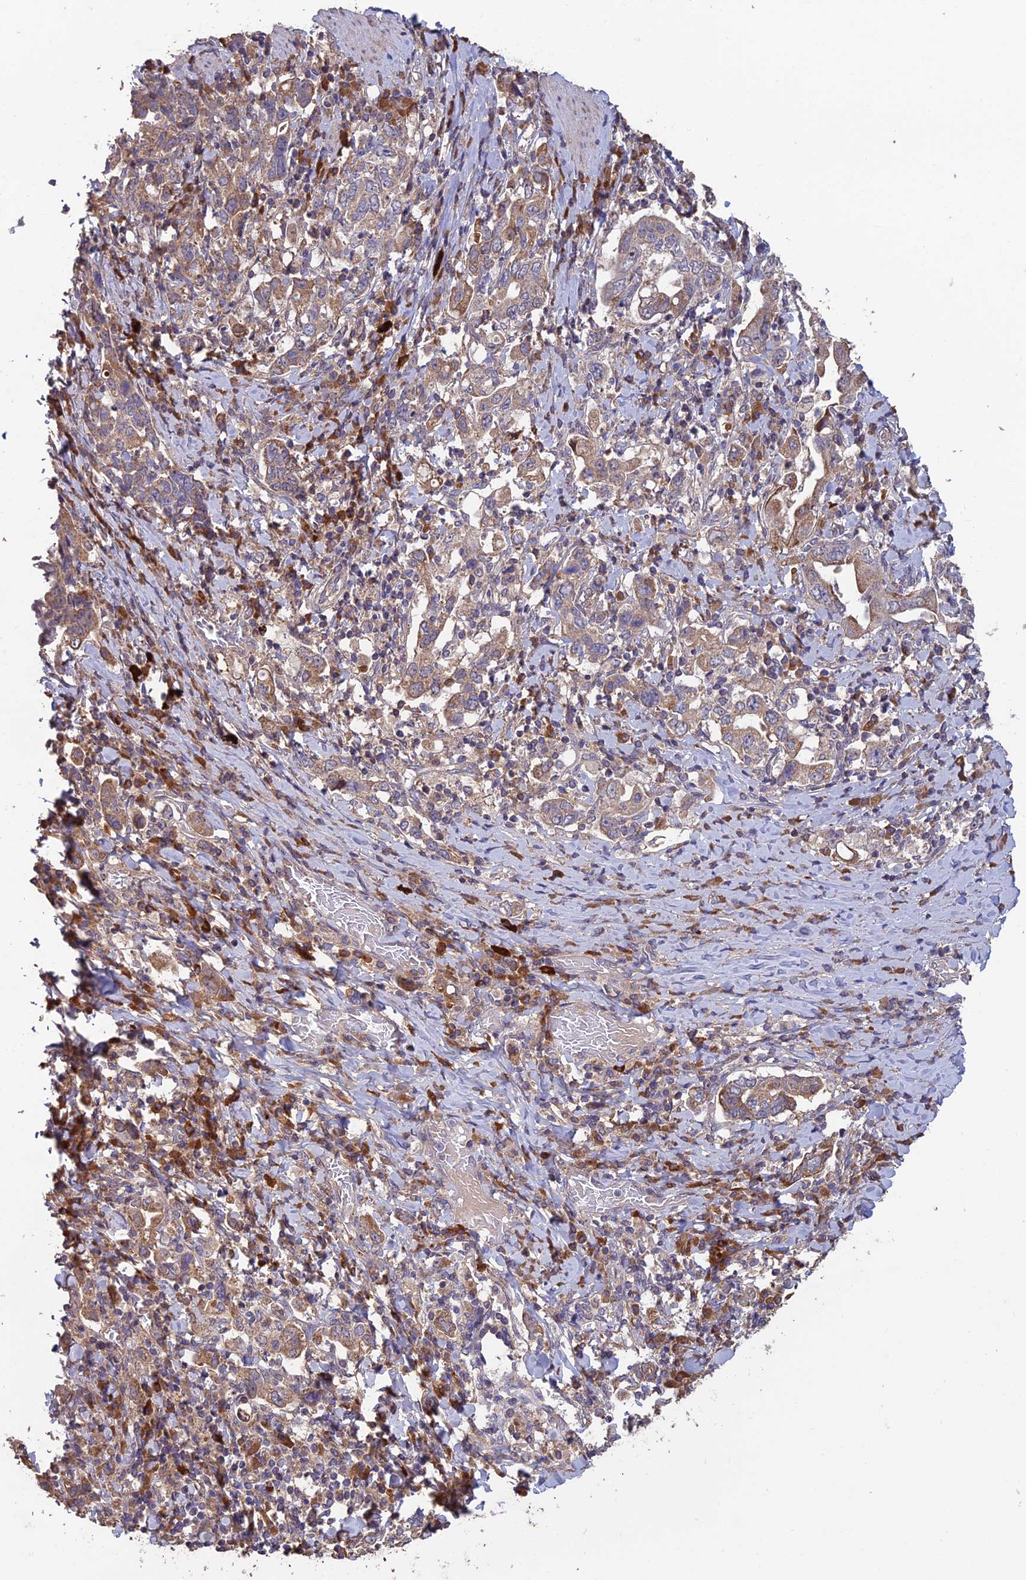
{"staining": {"intensity": "moderate", "quantity": ">75%", "location": "cytoplasmic/membranous"}, "tissue": "stomach cancer", "cell_type": "Tumor cells", "image_type": "cancer", "snomed": [{"axis": "morphology", "description": "Adenocarcinoma, NOS"}, {"axis": "topography", "description": "Stomach, upper"}, {"axis": "topography", "description": "Stomach"}], "caption": "Immunohistochemistry (IHC) micrograph of human adenocarcinoma (stomach) stained for a protein (brown), which displays medium levels of moderate cytoplasmic/membranous staining in approximately >75% of tumor cells.", "gene": "SHISA5", "patient": {"sex": "male", "age": 62}}